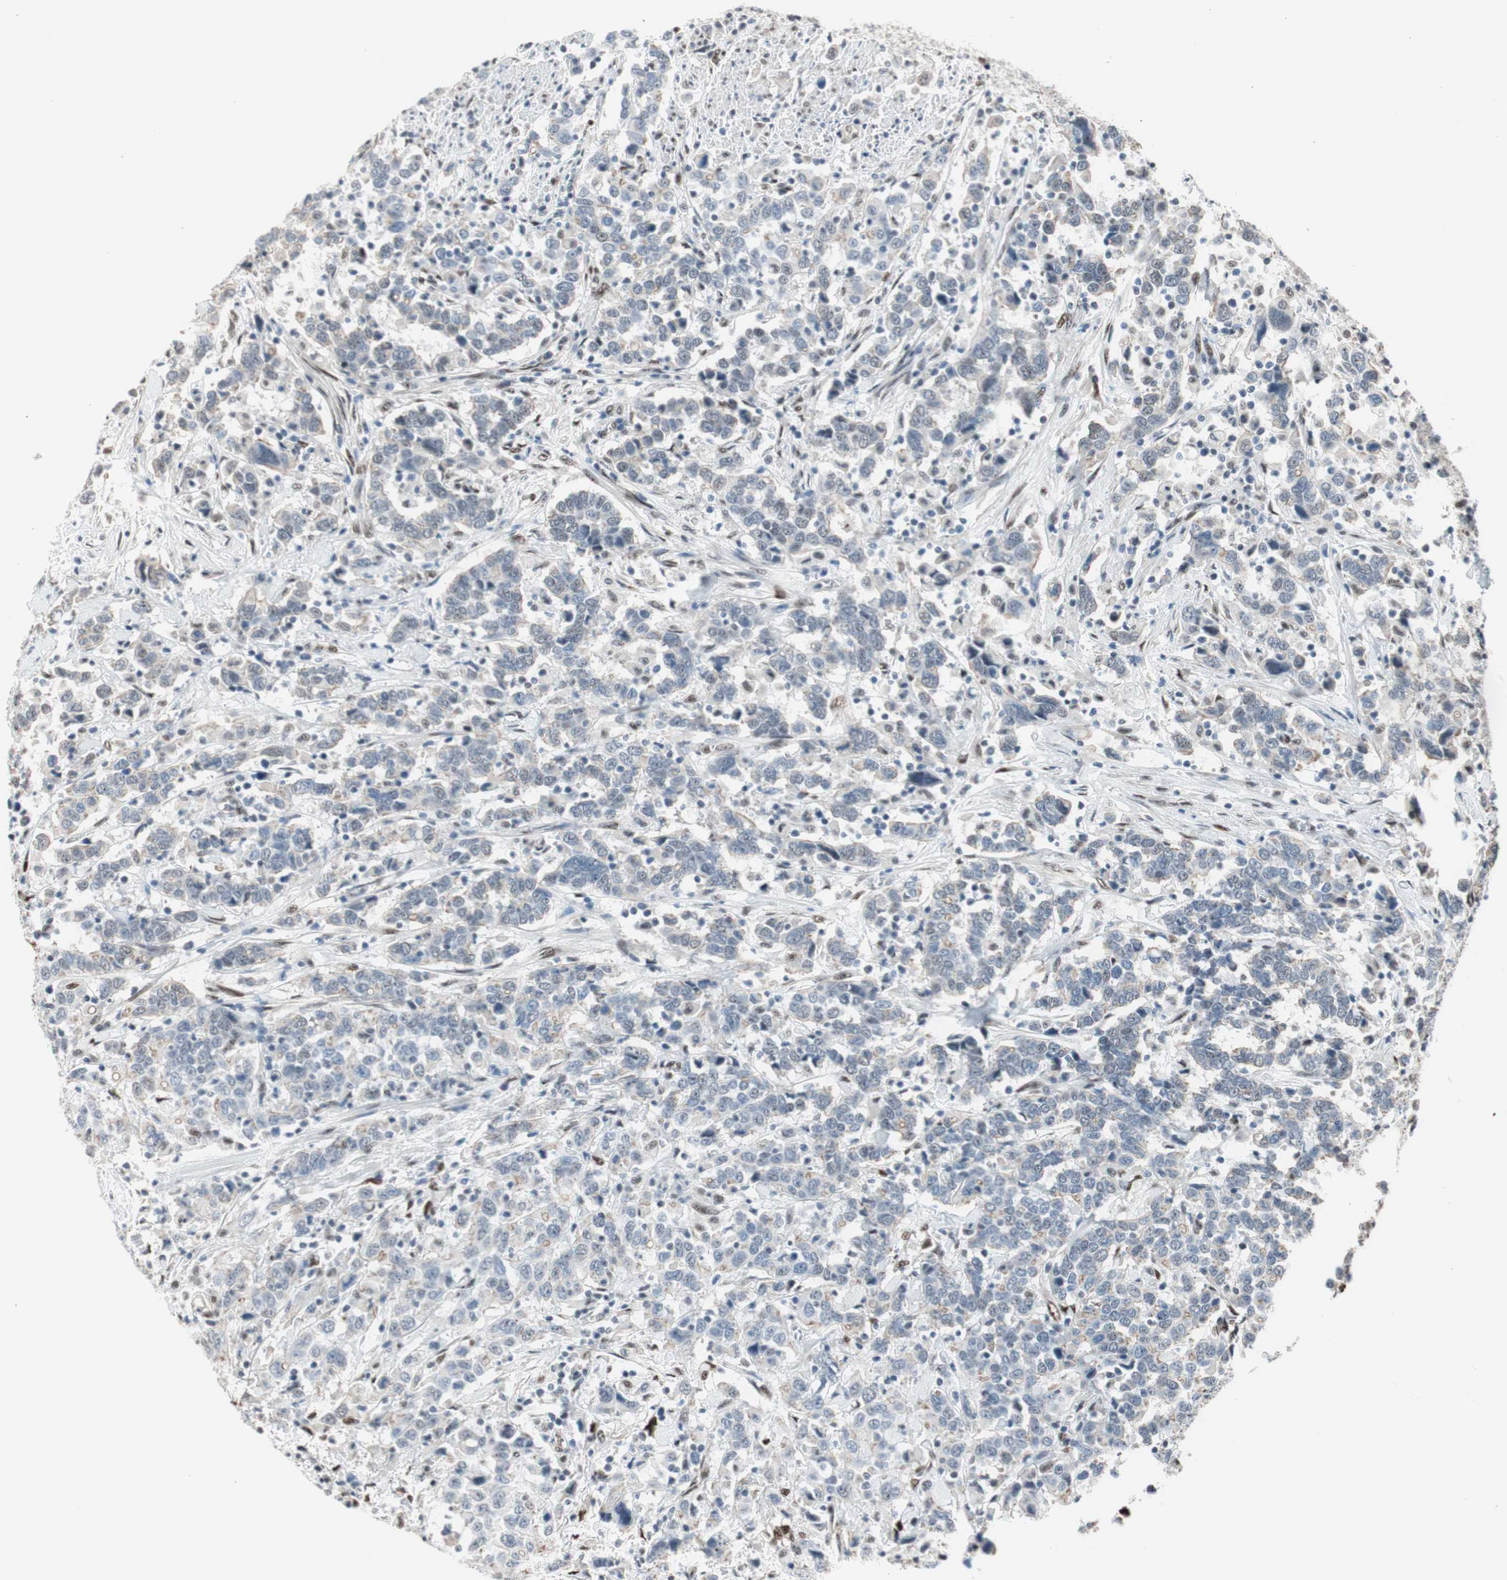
{"staining": {"intensity": "negative", "quantity": "none", "location": "none"}, "tissue": "urothelial cancer", "cell_type": "Tumor cells", "image_type": "cancer", "snomed": [{"axis": "morphology", "description": "Urothelial carcinoma, High grade"}, {"axis": "topography", "description": "Urinary bladder"}], "caption": "An immunohistochemistry micrograph of urothelial cancer is shown. There is no staining in tumor cells of urothelial cancer.", "gene": "PML", "patient": {"sex": "male", "age": 61}}